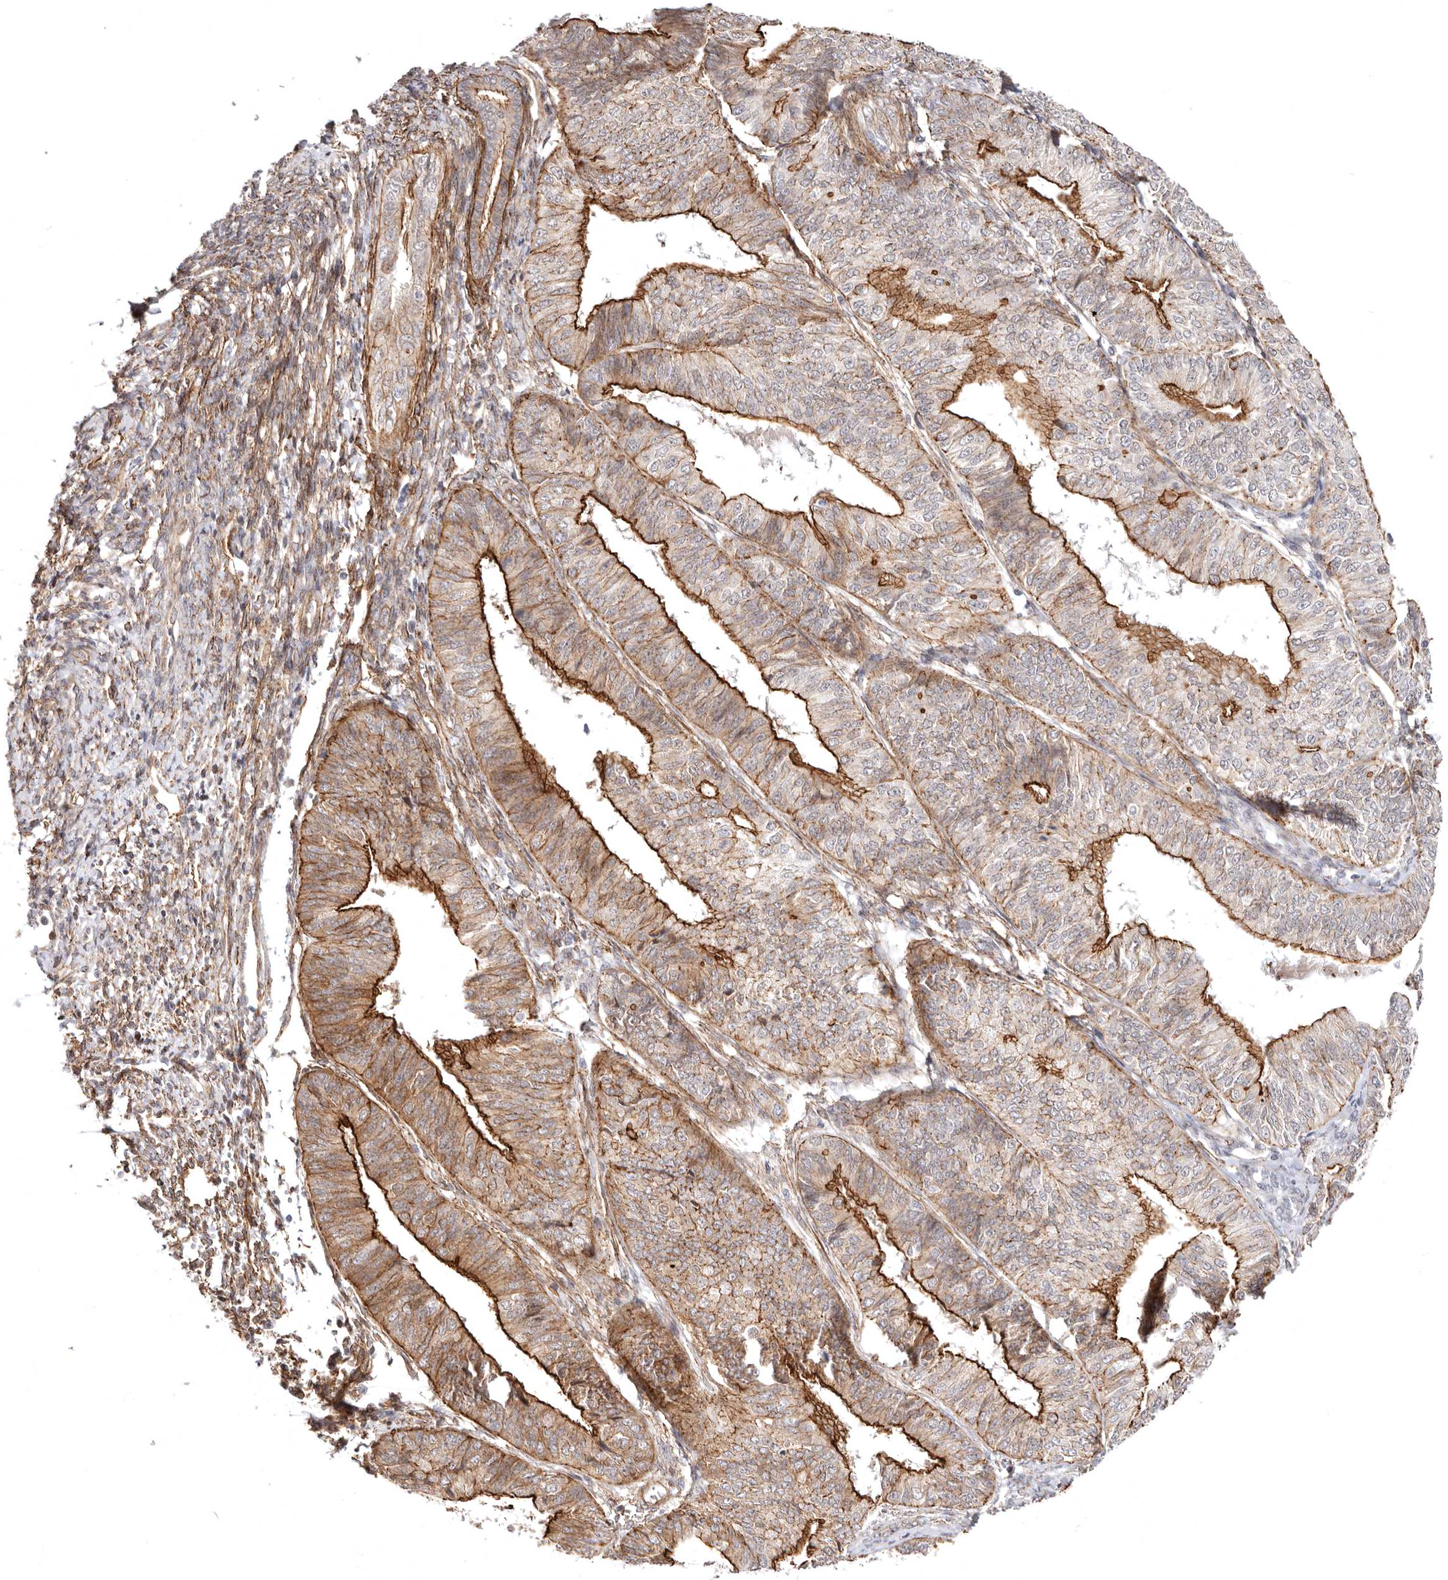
{"staining": {"intensity": "strong", "quantity": "25%-75%", "location": "cytoplasmic/membranous"}, "tissue": "endometrial cancer", "cell_type": "Tumor cells", "image_type": "cancer", "snomed": [{"axis": "morphology", "description": "Adenocarcinoma, NOS"}, {"axis": "topography", "description": "Endometrium"}], "caption": "The immunohistochemical stain shows strong cytoplasmic/membranous staining in tumor cells of adenocarcinoma (endometrial) tissue.", "gene": "SZT2", "patient": {"sex": "female", "age": 58}}